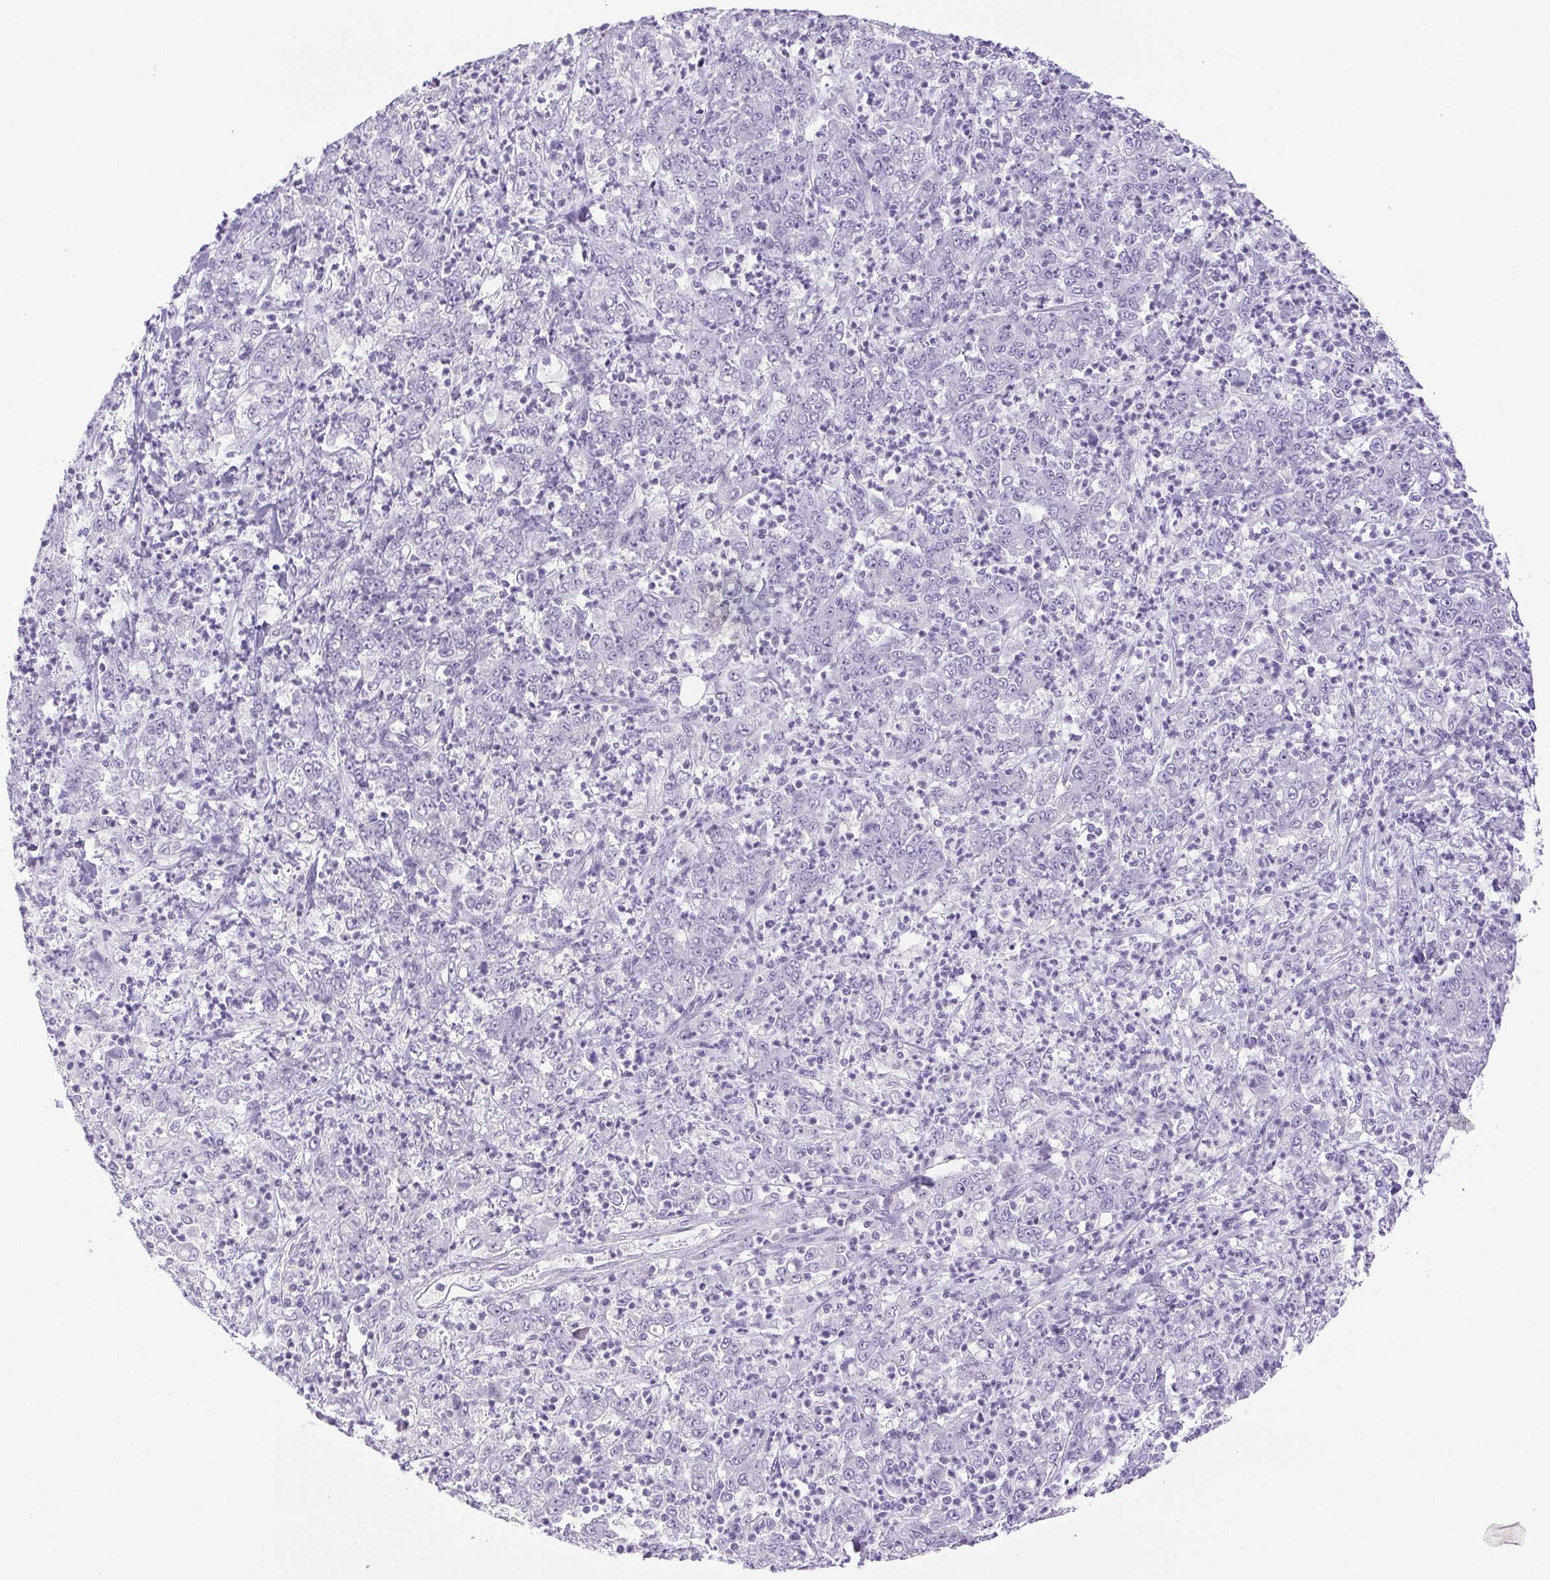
{"staining": {"intensity": "negative", "quantity": "none", "location": "none"}, "tissue": "stomach cancer", "cell_type": "Tumor cells", "image_type": "cancer", "snomed": [{"axis": "morphology", "description": "Adenocarcinoma, NOS"}, {"axis": "topography", "description": "Stomach, lower"}], "caption": "Tumor cells are negative for brown protein staining in stomach cancer (adenocarcinoma).", "gene": "PAPPA2", "patient": {"sex": "female", "age": 71}}